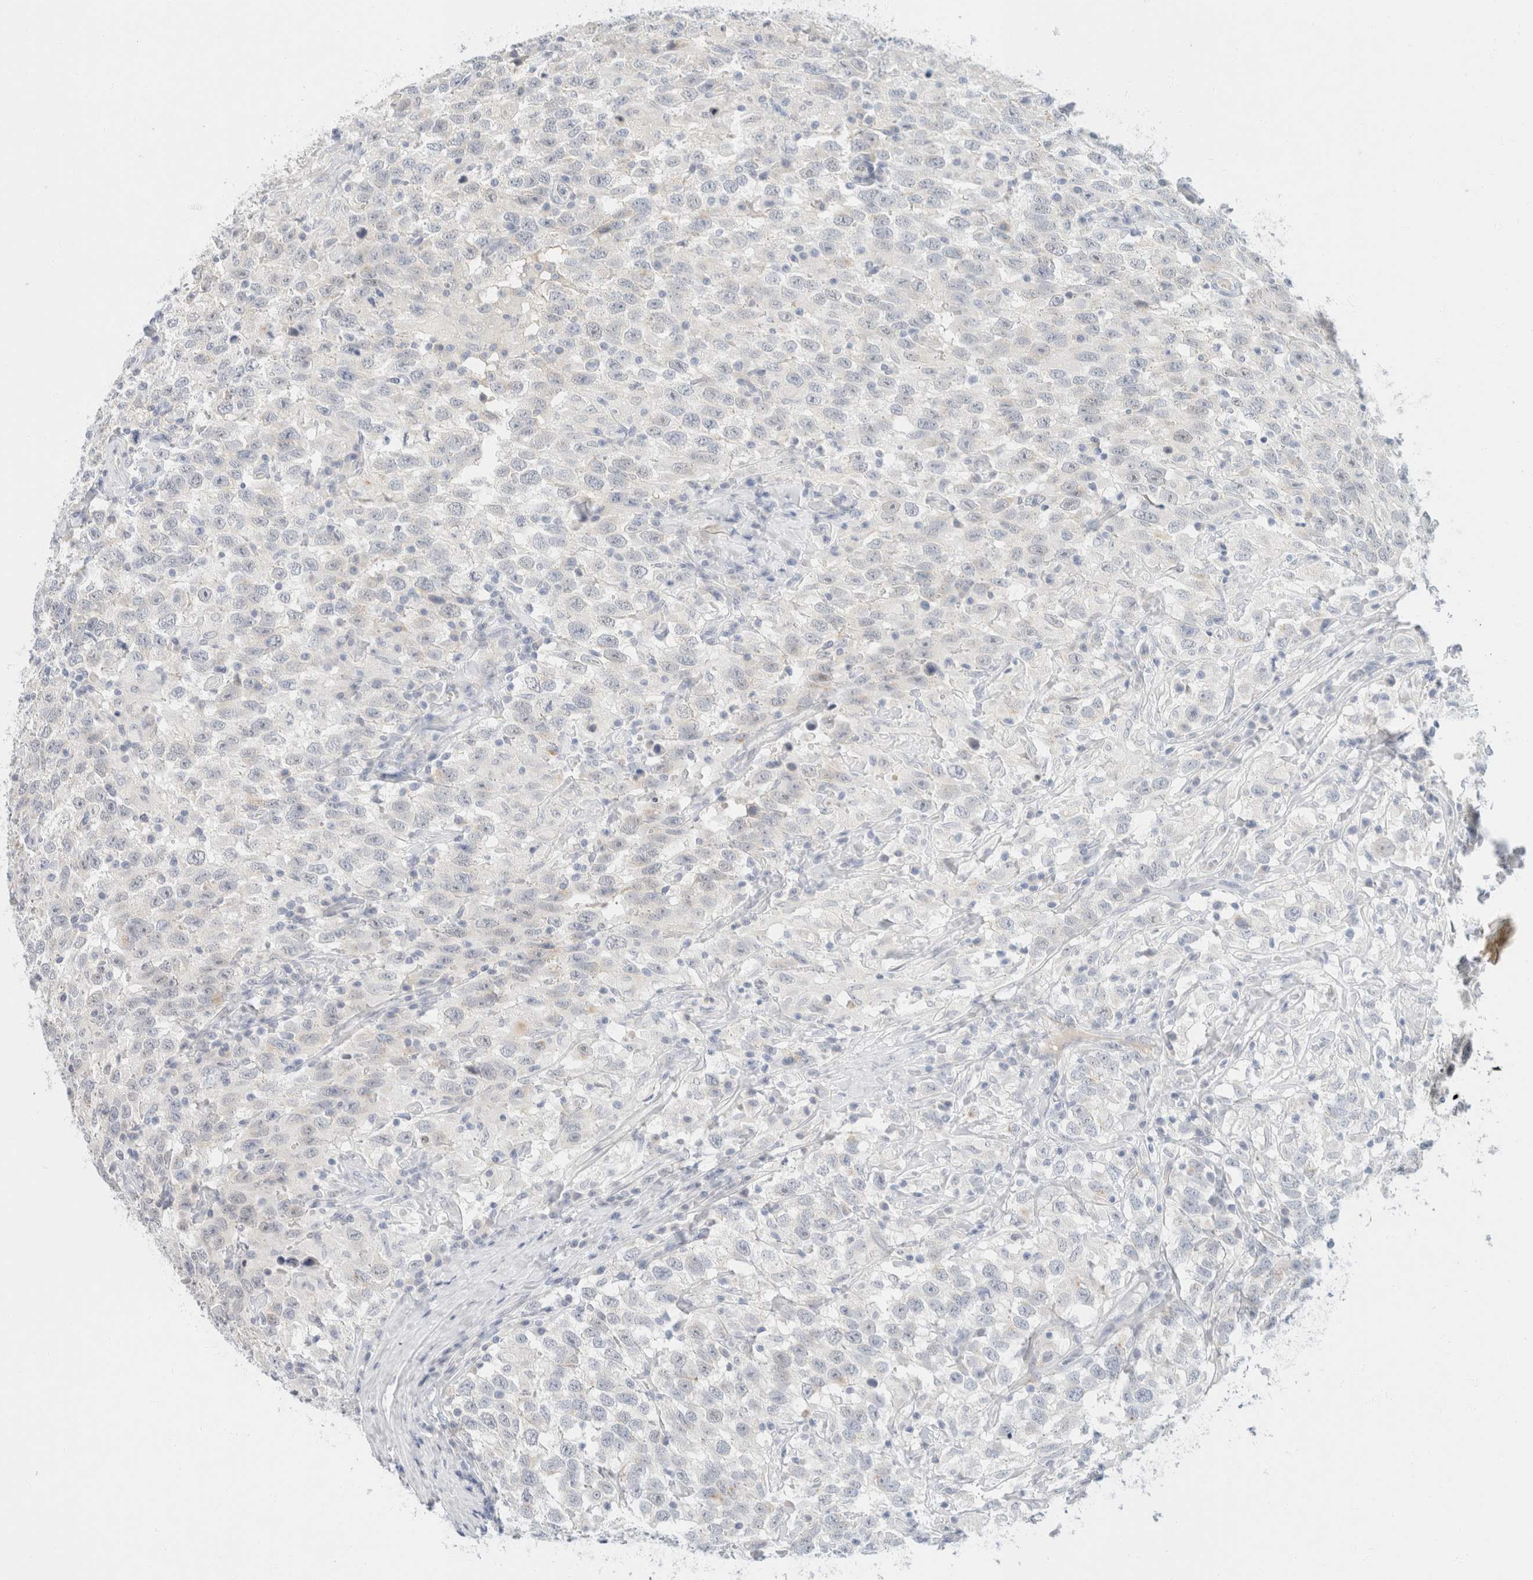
{"staining": {"intensity": "negative", "quantity": "none", "location": "none"}, "tissue": "testis cancer", "cell_type": "Tumor cells", "image_type": "cancer", "snomed": [{"axis": "morphology", "description": "Seminoma, NOS"}, {"axis": "topography", "description": "Testis"}], "caption": "Human testis cancer (seminoma) stained for a protein using immunohistochemistry (IHC) demonstrates no positivity in tumor cells.", "gene": "KRT20", "patient": {"sex": "male", "age": 41}}